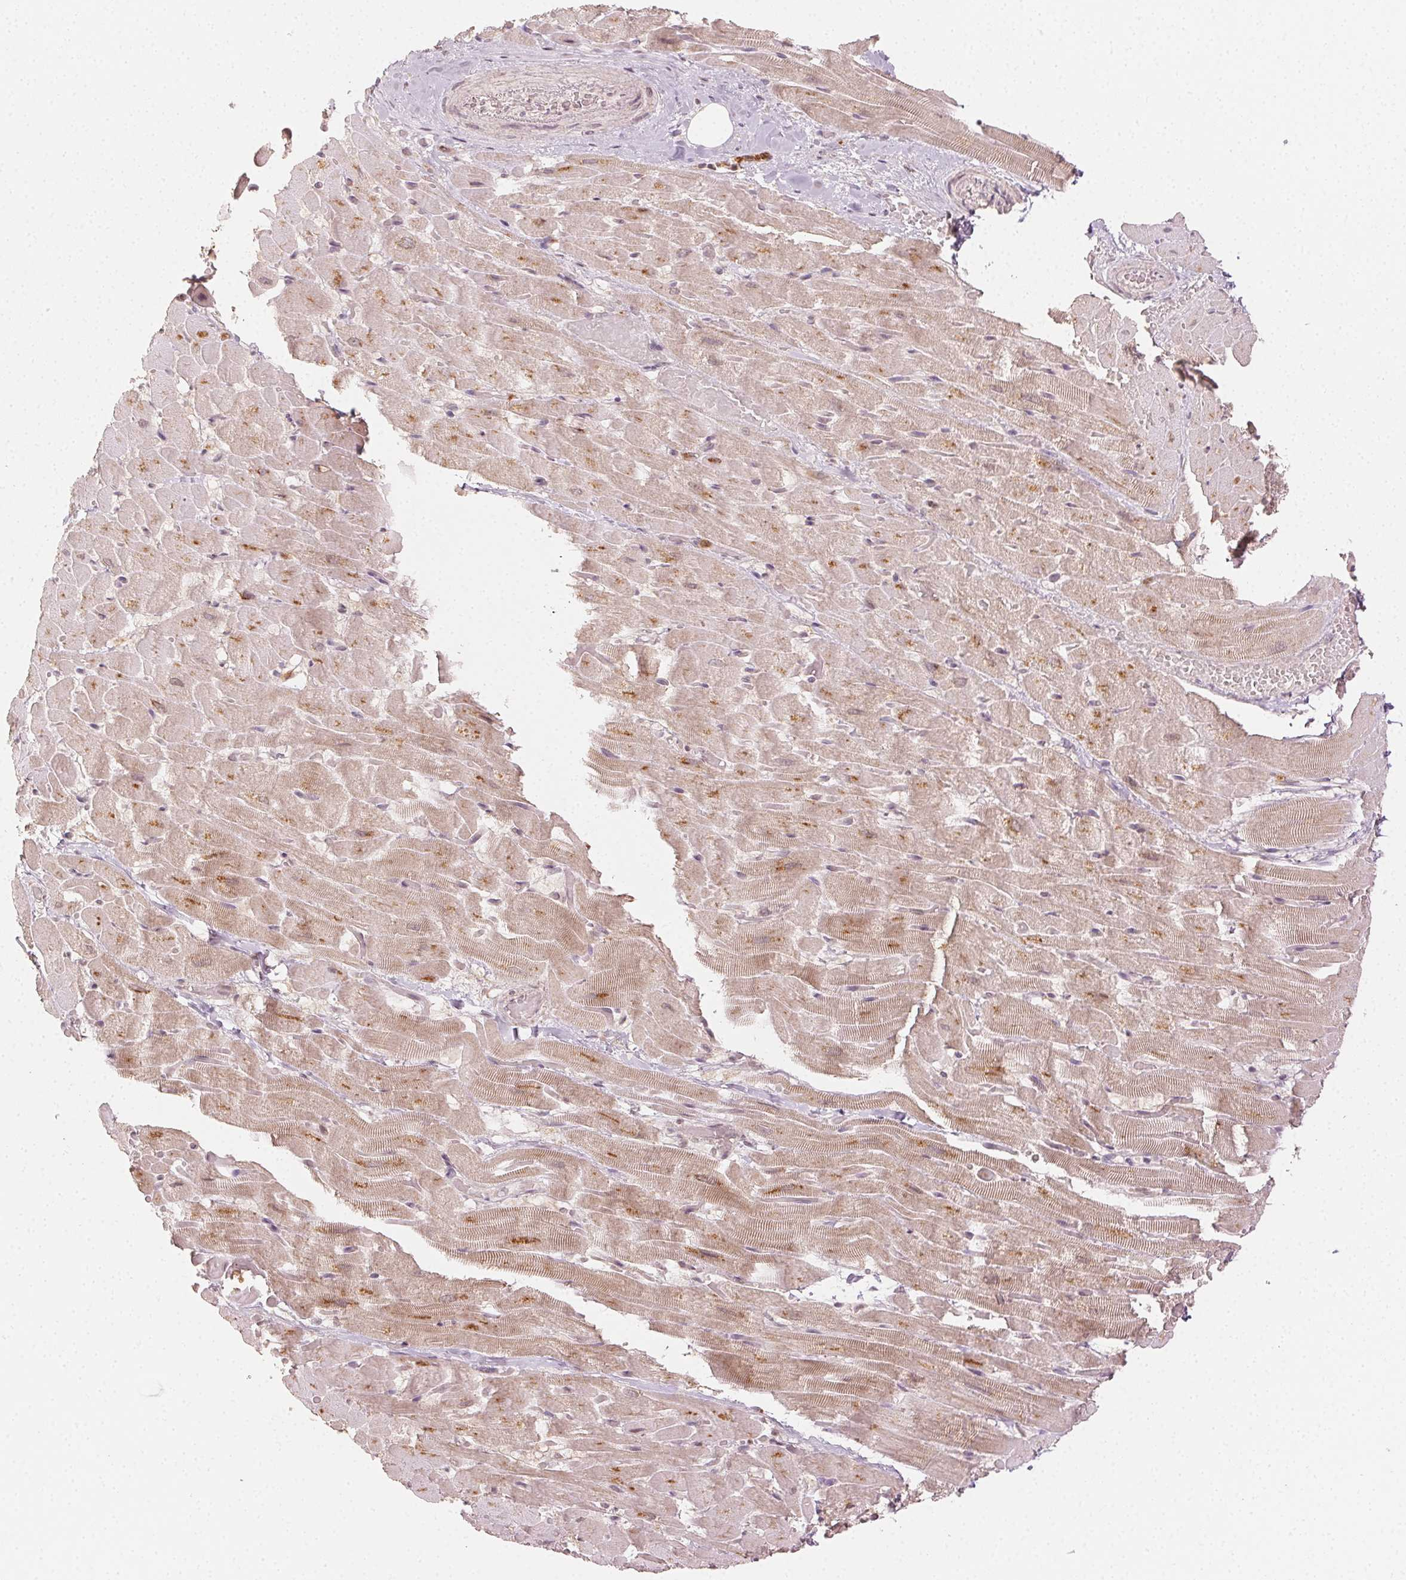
{"staining": {"intensity": "weak", "quantity": ">75%", "location": "cytoplasmic/membranous,nuclear"}, "tissue": "heart muscle", "cell_type": "Cardiomyocytes", "image_type": "normal", "snomed": [{"axis": "morphology", "description": "Normal tissue, NOS"}, {"axis": "topography", "description": "Heart"}], "caption": "Immunohistochemistry histopathology image of benign heart muscle stained for a protein (brown), which exhibits low levels of weak cytoplasmic/membranous,nuclear positivity in about >75% of cardiomyocytes.", "gene": "MAPK14", "patient": {"sex": "male", "age": 37}}